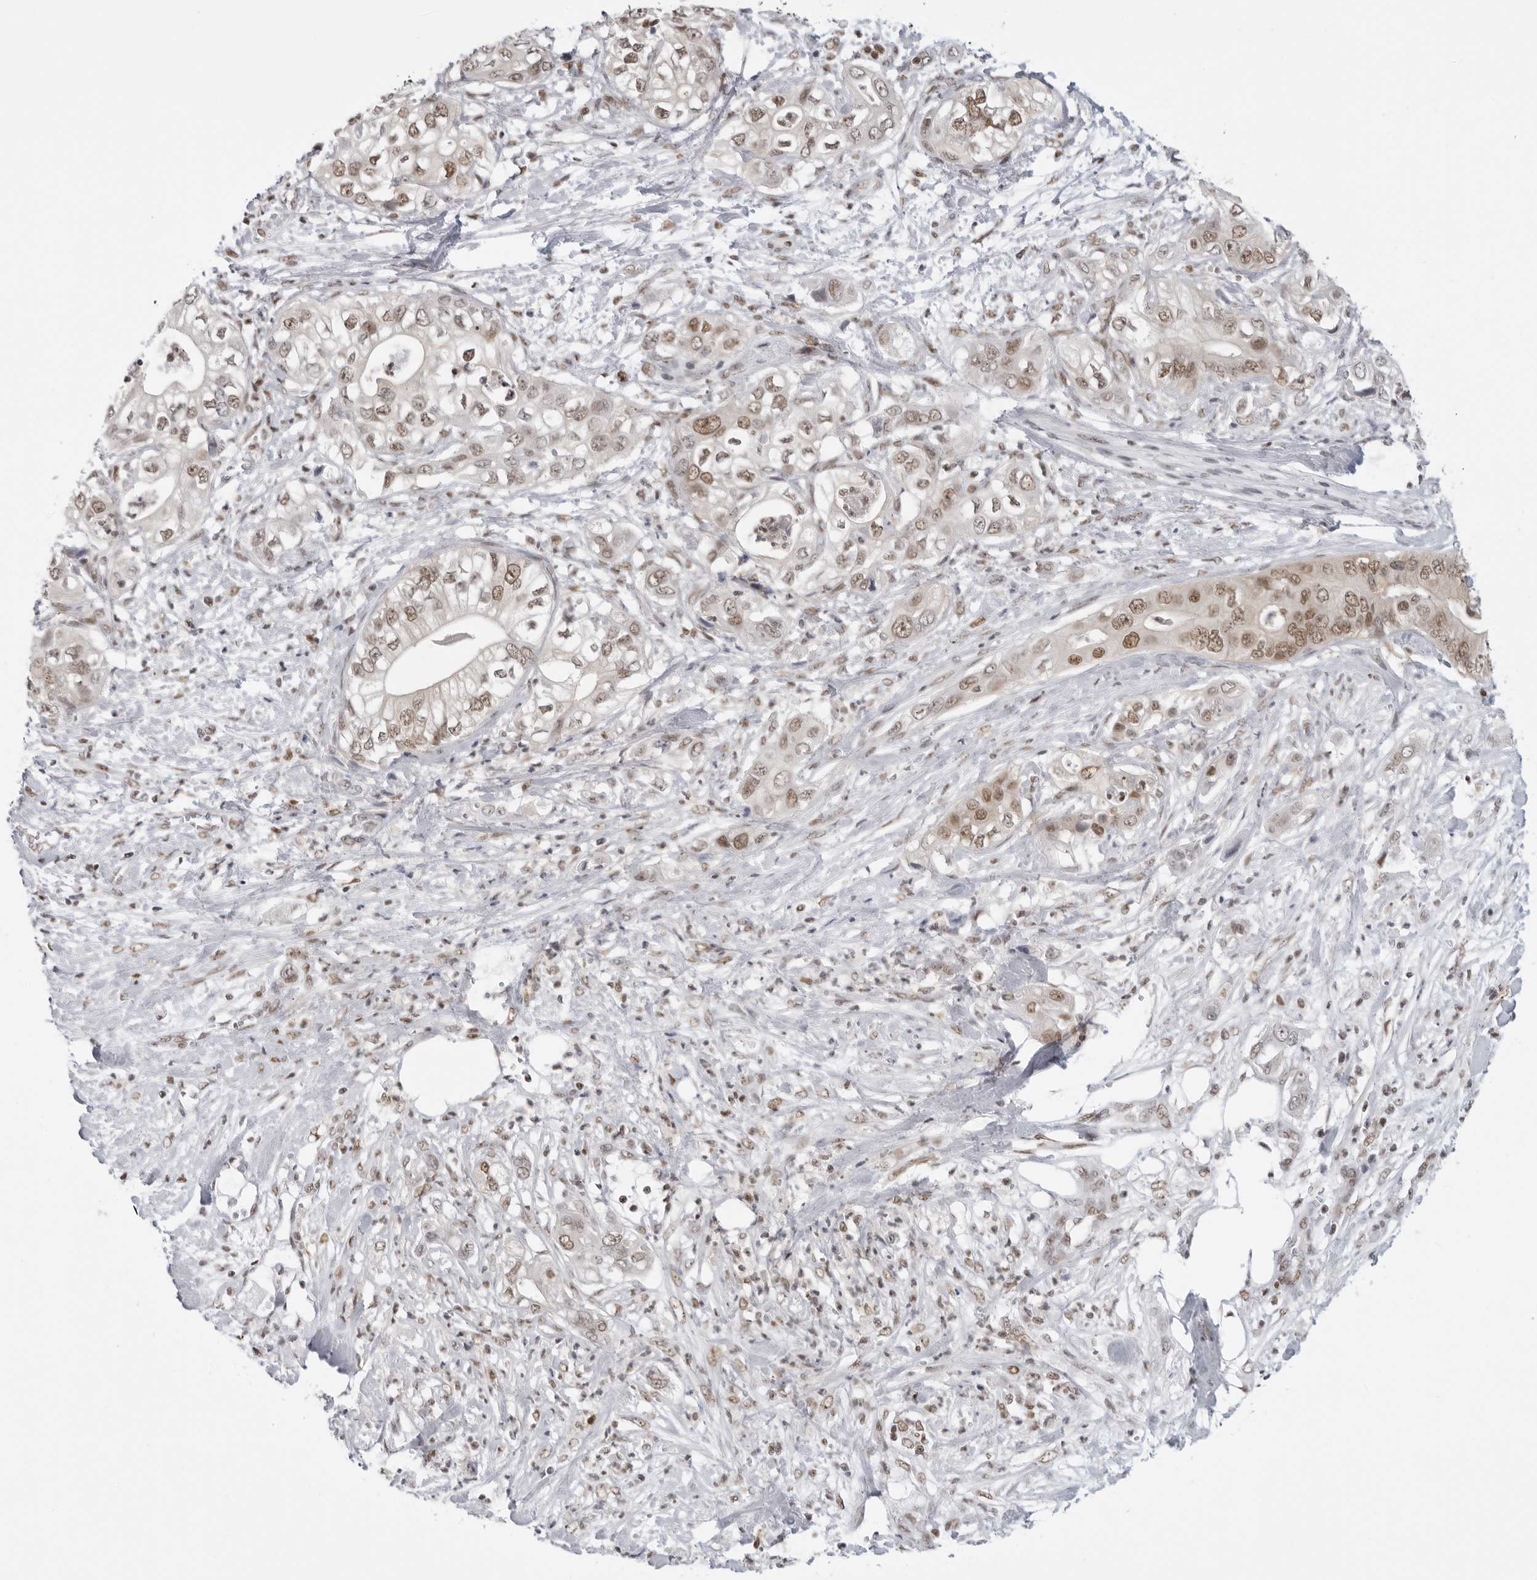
{"staining": {"intensity": "moderate", "quantity": ">75%", "location": "nuclear"}, "tissue": "pancreatic cancer", "cell_type": "Tumor cells", "image_type": "cancer", "snomed": [{"axis": "morphology", "description": "Adenocarcinoma, NOS"}, {"axis": "topography", "description": "Pancreas"}], "caption": "Immunohistochemistry (IHC) micrograph of pancreatic cancer stained for a protein (brown), which shows medium levels of moderate nuclear positivity in approximately >75% of tumor cells.", "gene": "RPA2", "patient": {"sex": "female", "age": 78}}